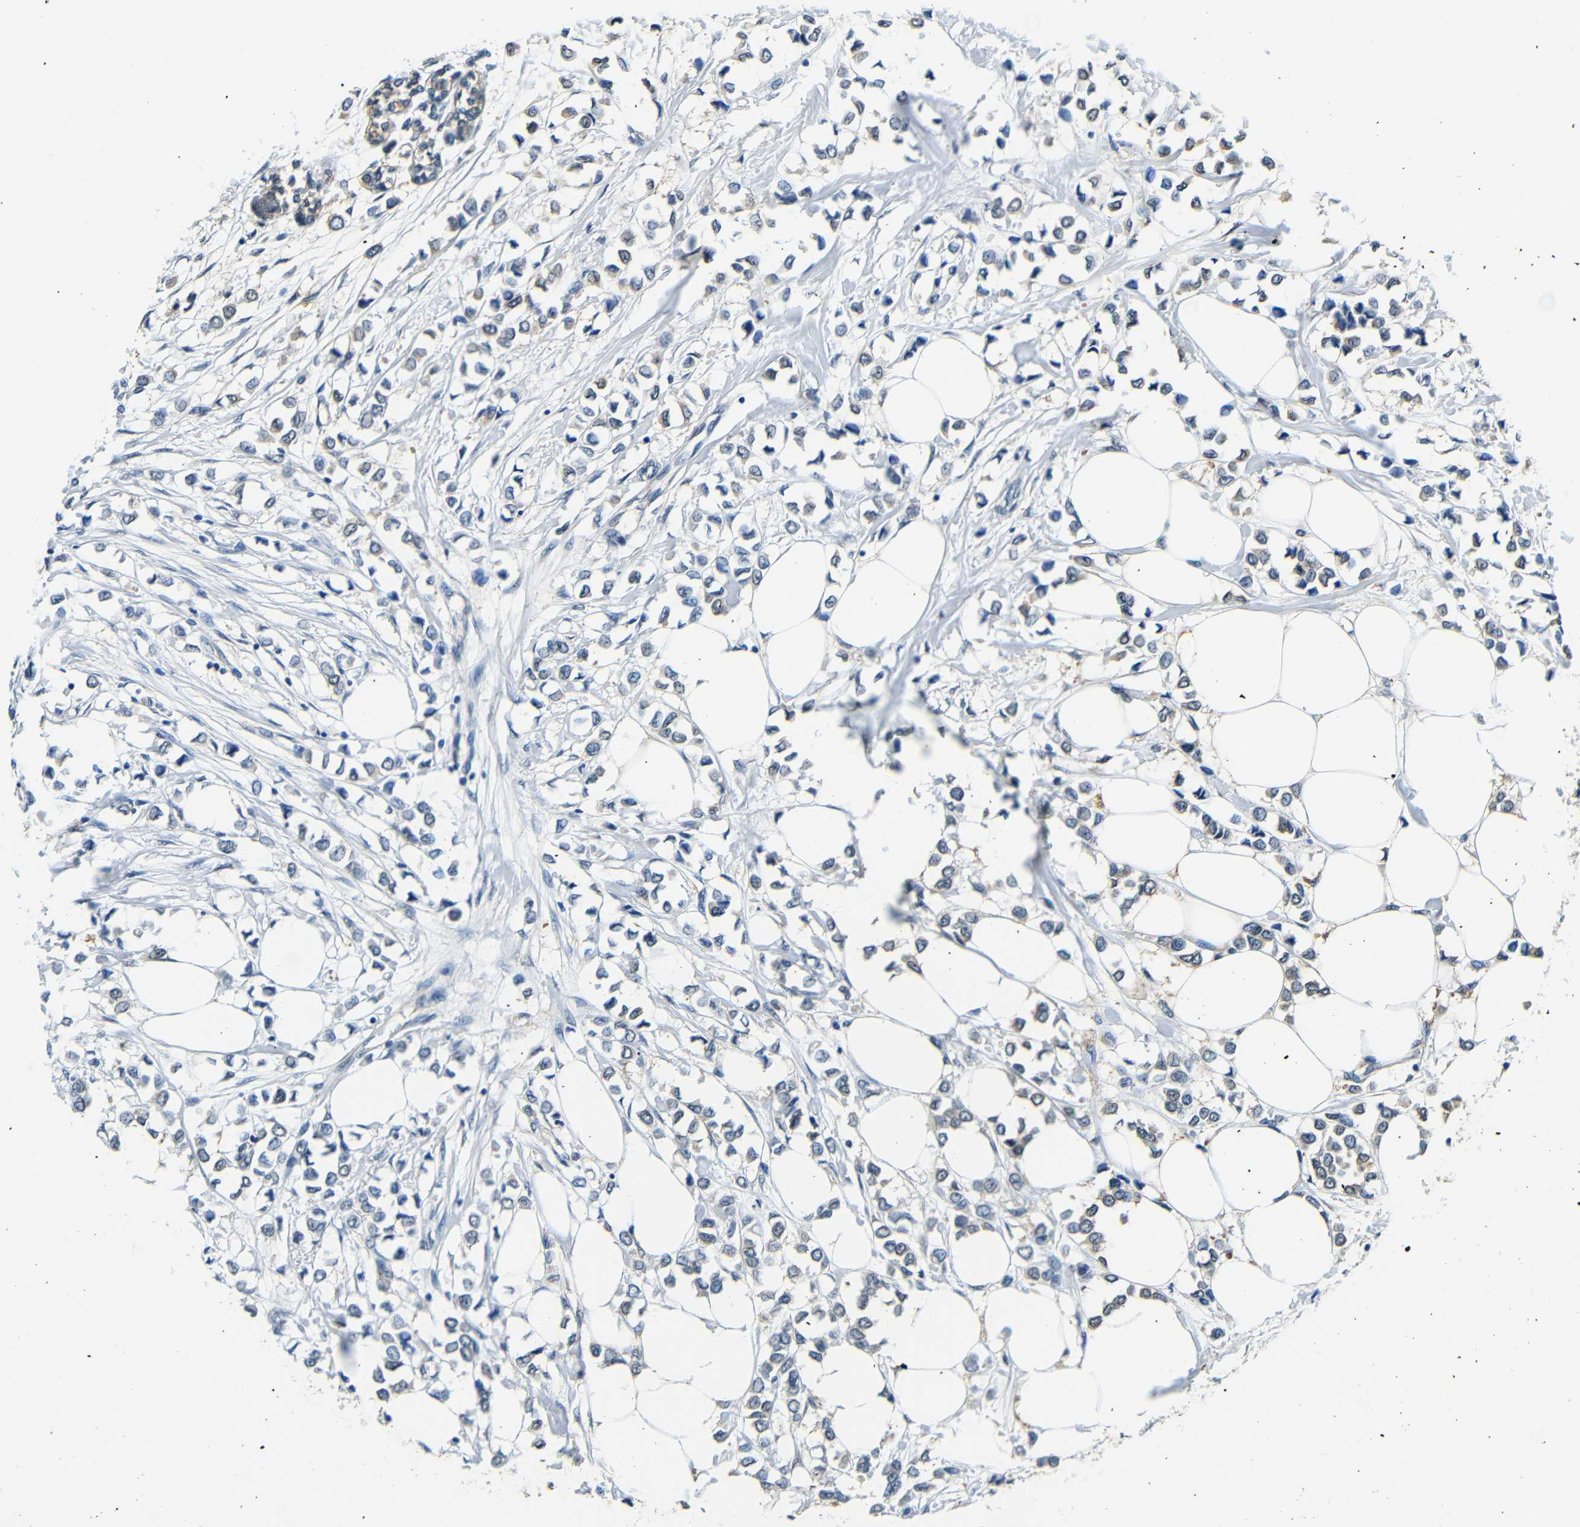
{"staining": {"intensity": "weak", "quantity": "<25%", "location": "cytoplasmic/membranous"}, "tissue": "breast cancer", "cell_type": "Tumor cells", "image_type": "cancer", "snomed": [{"axis": "morphology", "description": "Lobular carcinoma"}, {"axis": "topography", "description": "Breast"}], "caption": "Tumor cells show no significant protein positivity in breast cancer (lobular carcinoma).", "gene": "ADAP1", "patient": {"sex": "female", "age": 51}}